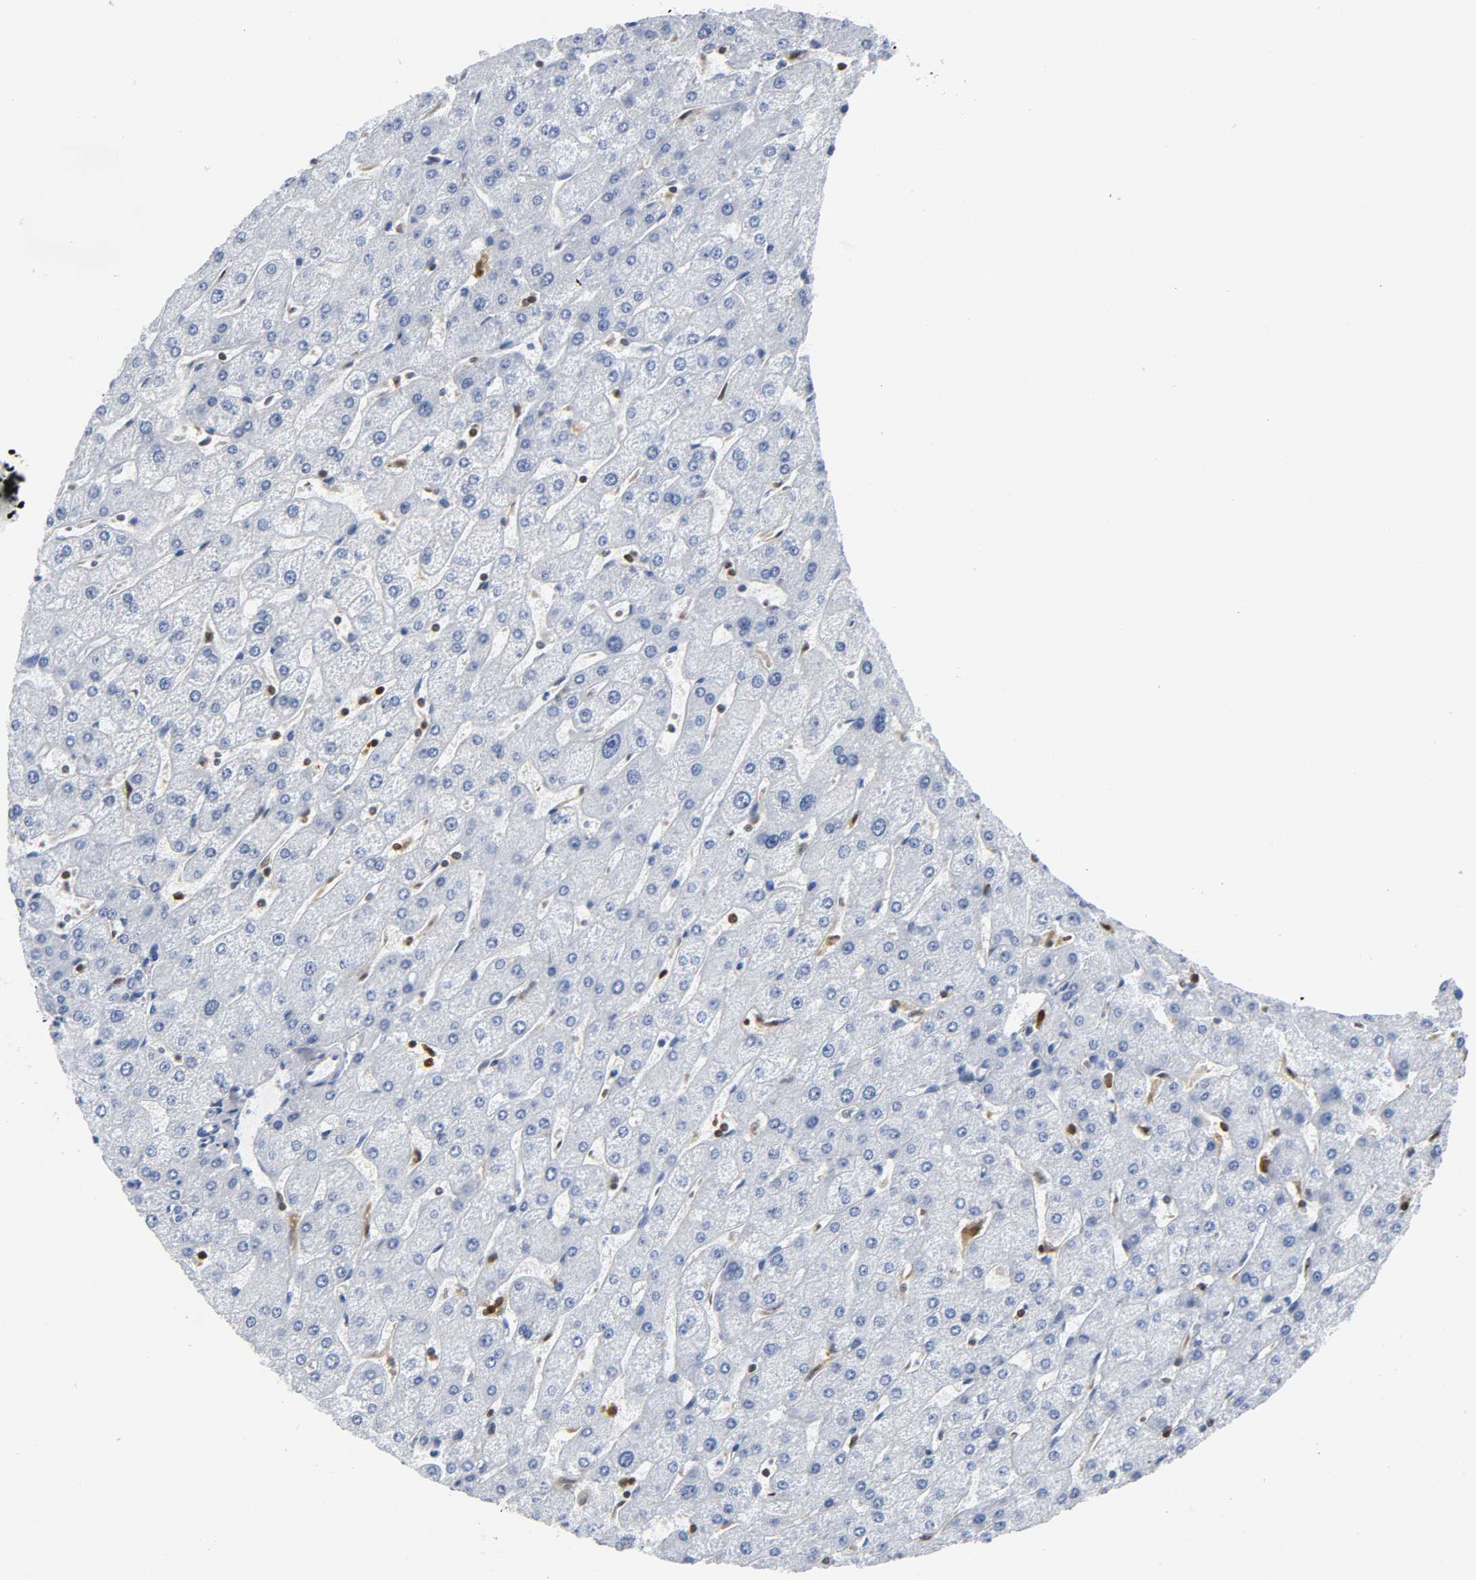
{"staining": {"intensity": "negative", "quantity": "none", "location": "none"}, "tissue": "liver", "cell_type": "Cholangiocytes", "image_type": "normal", "snomed": [{"axis": "morphology", "description": "Normal tissue, NOS"}, {"axis": "topography", "description": "Liver"}], "caption": "Immunohistochemistry of benign liver displays no staining in cholangiocytes.", "gene": "DOK2", "patient": {"sex": "male", "age": 67}}